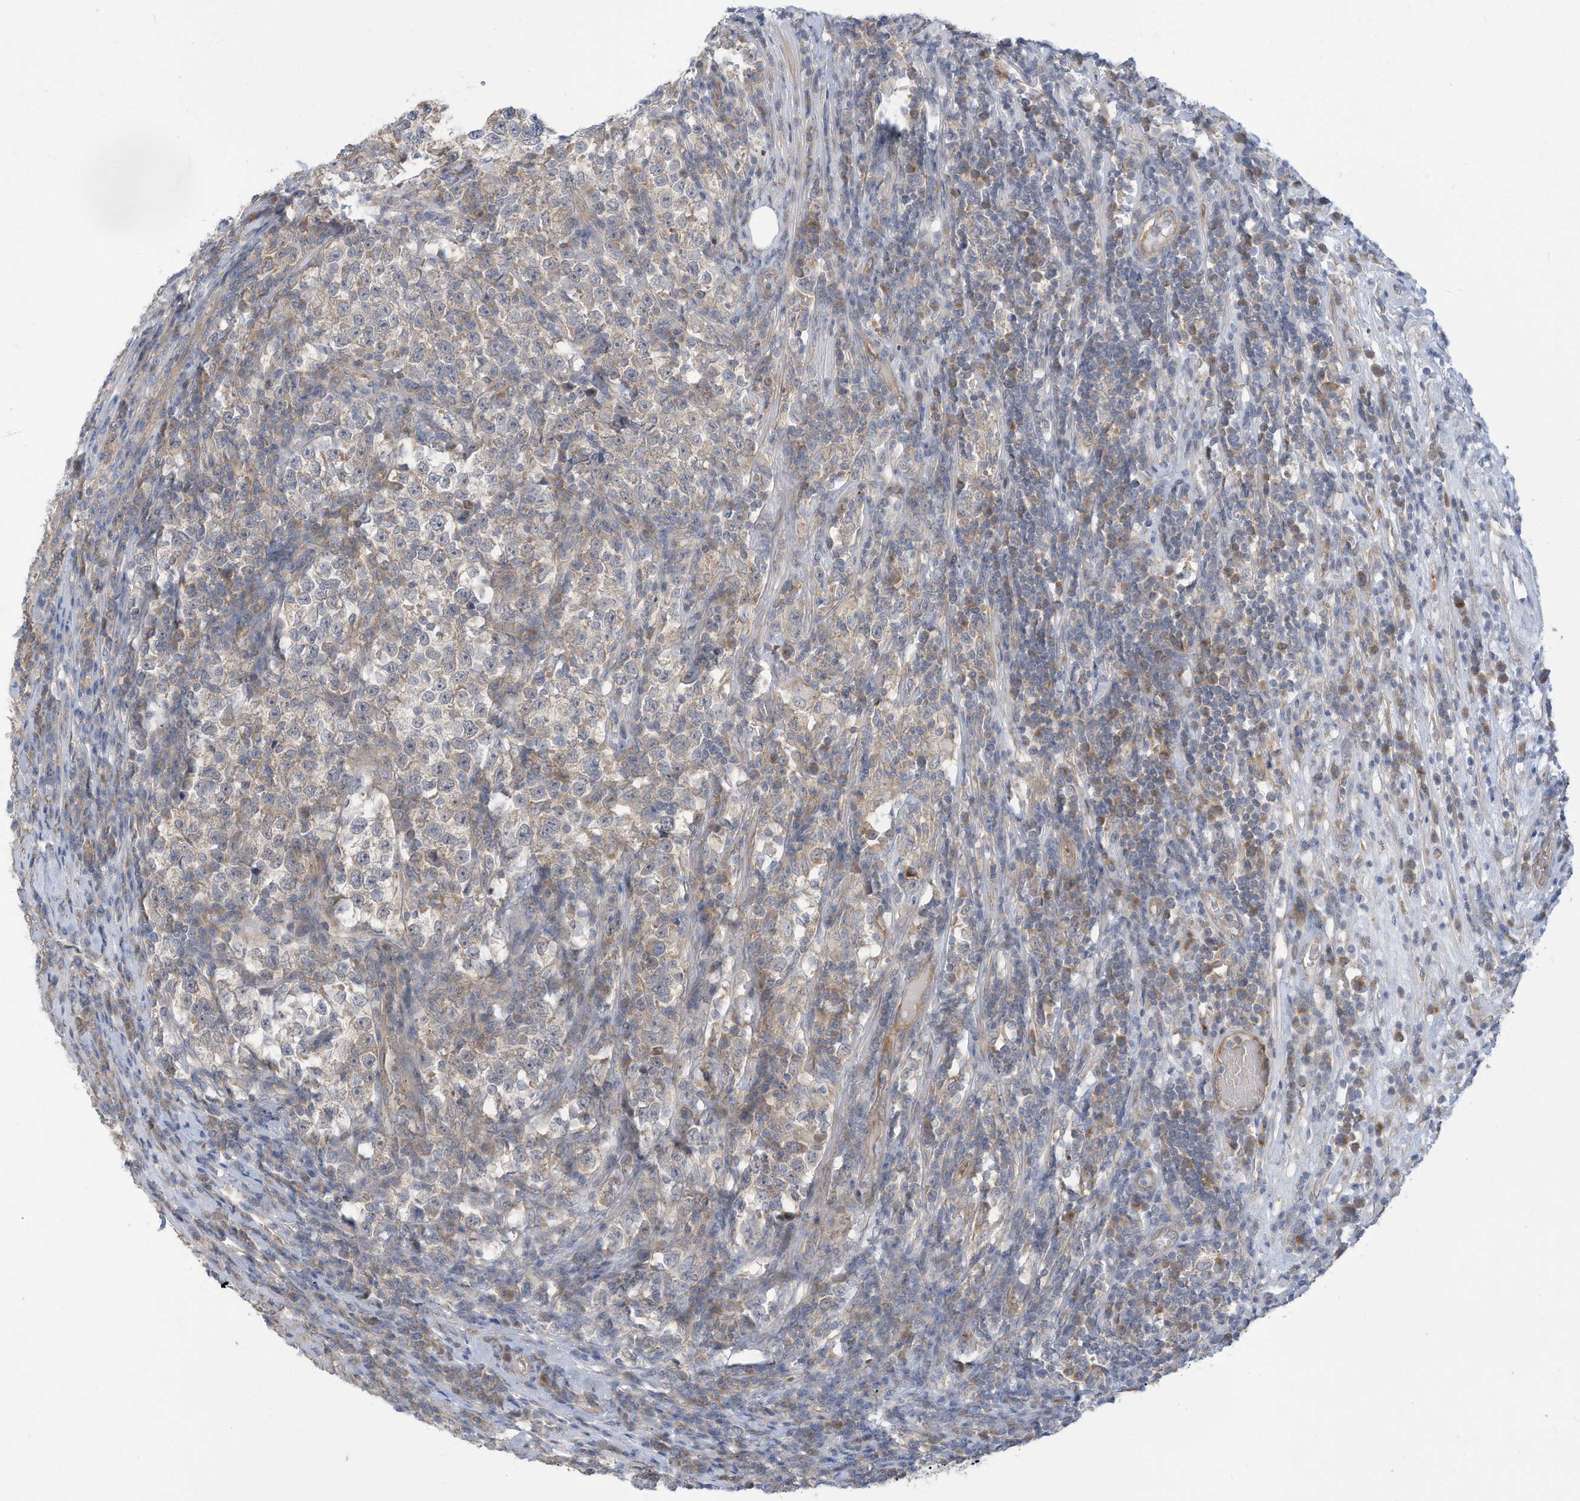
{"staining": {"intensity": "weak", "quantity": "<25%", "location": "cytoplasmic/membranous"}, "tissue": "testis cancer", "cell_type": "Tumor cells", "image_type": "cancer", "snomed": [{"axis": "morphology", "description": "Normal tissue, NOS"}, {"axis": "morphology", "description": "Seminoma, NOS"}, {"axis": "topography", "description": "Testis"}], "caption": "DAB (3,3'-diaminobenzidine) immunohistochemical staining of human seminoma (testis) exhibits no significant staining in tumor cells.", "gene": "ADAT2", "patient": {"sex": "male", "age": 43}}